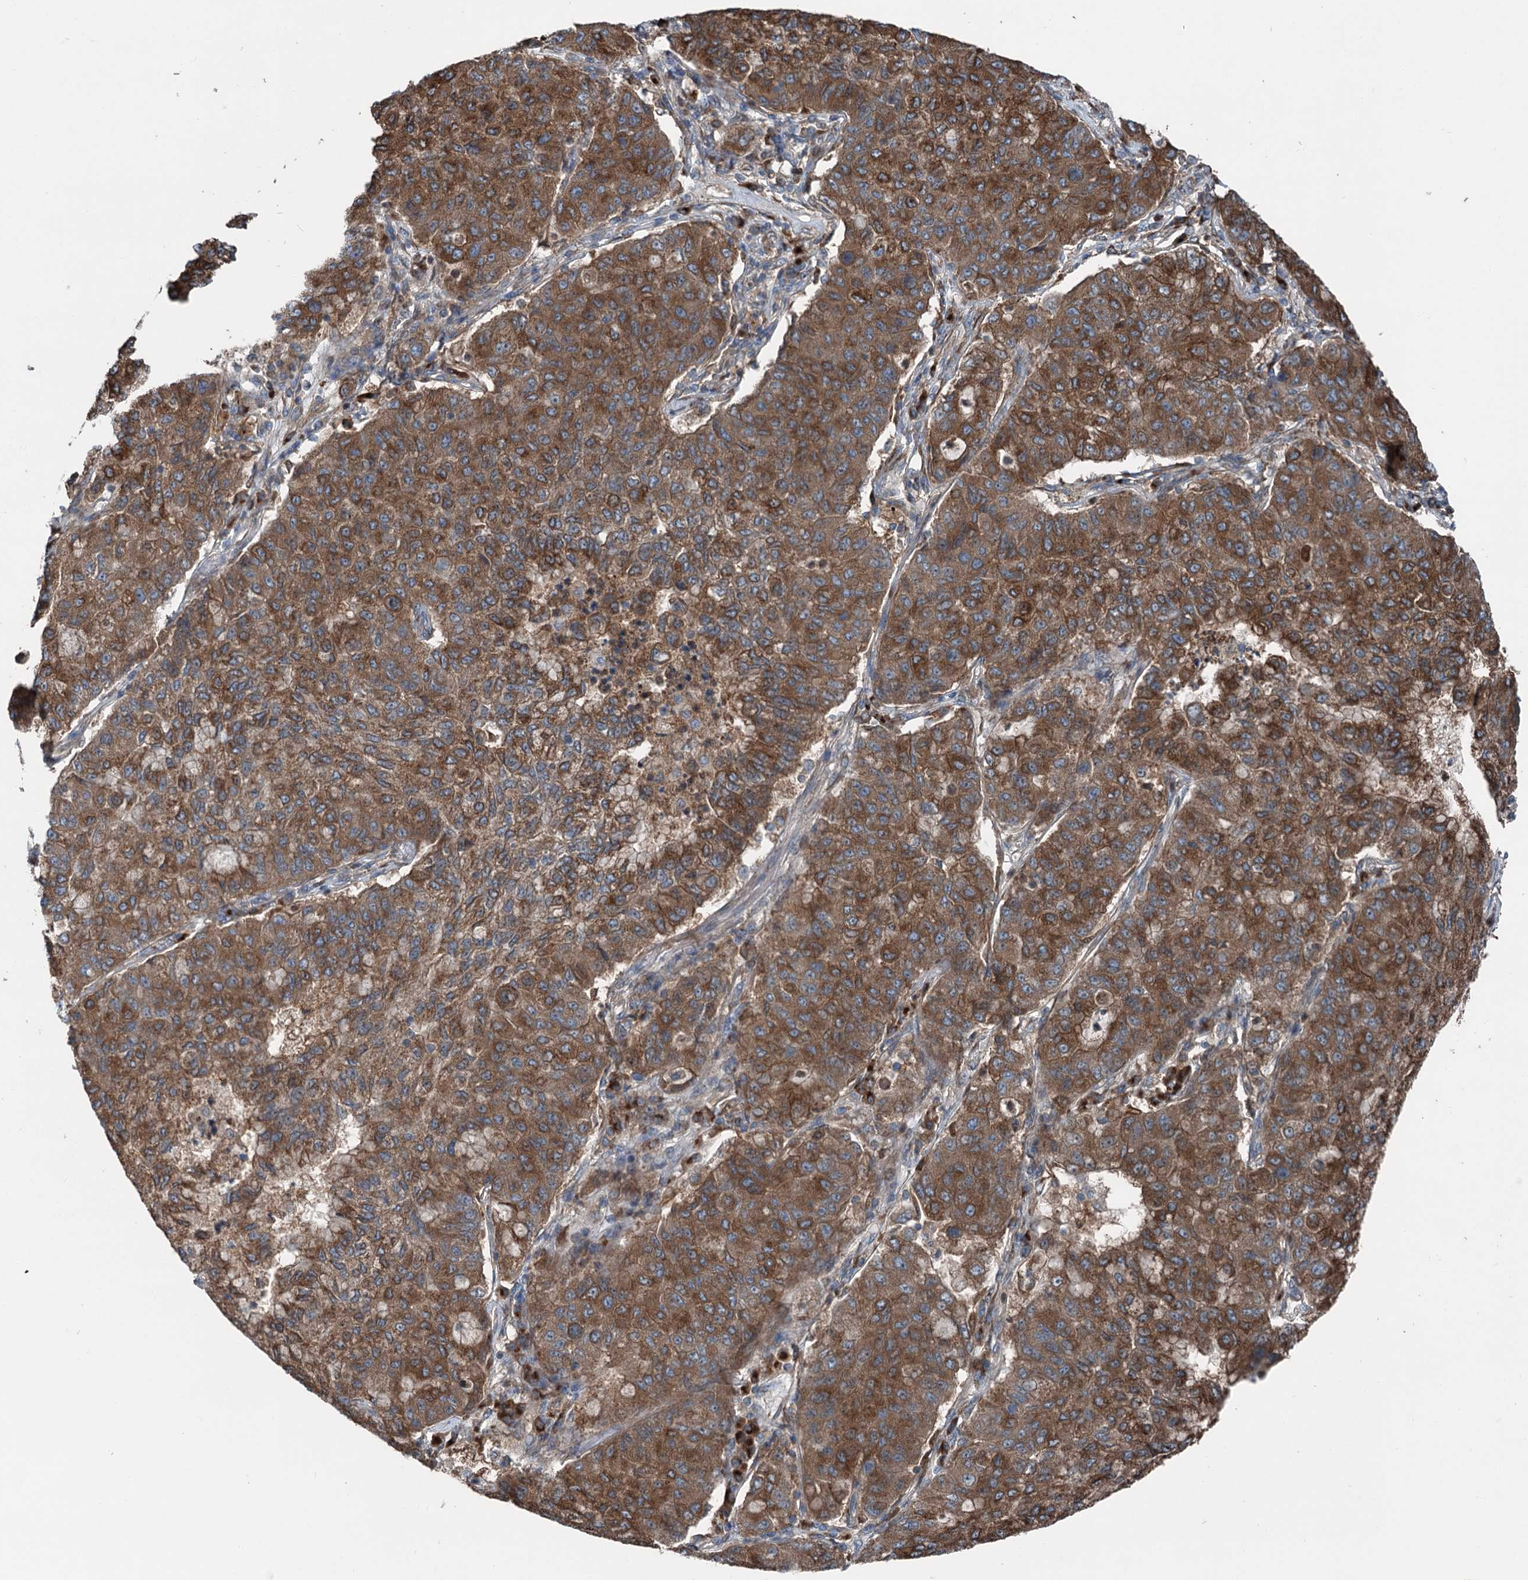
{"staining": {"intensity": "strong", "quantity": ">75%", "location": "cytoplasmic/membranous"}, "tissue": "lung cancer", "cell_type": "Tumor cells", "image_type": "cancer", "snomed": [{"axis": "morphology", "description": "Squamous cell carcinoma, NOS"}, {"axis": "topography", "description": "Lung"}], "caption": "Human squamous cell carcinoma (lung) stained with a protein marker demonstrates strong staining in tumor cells.", "gene": "CALCOCO1", "patient": {"sex": "male", "age": 74}}